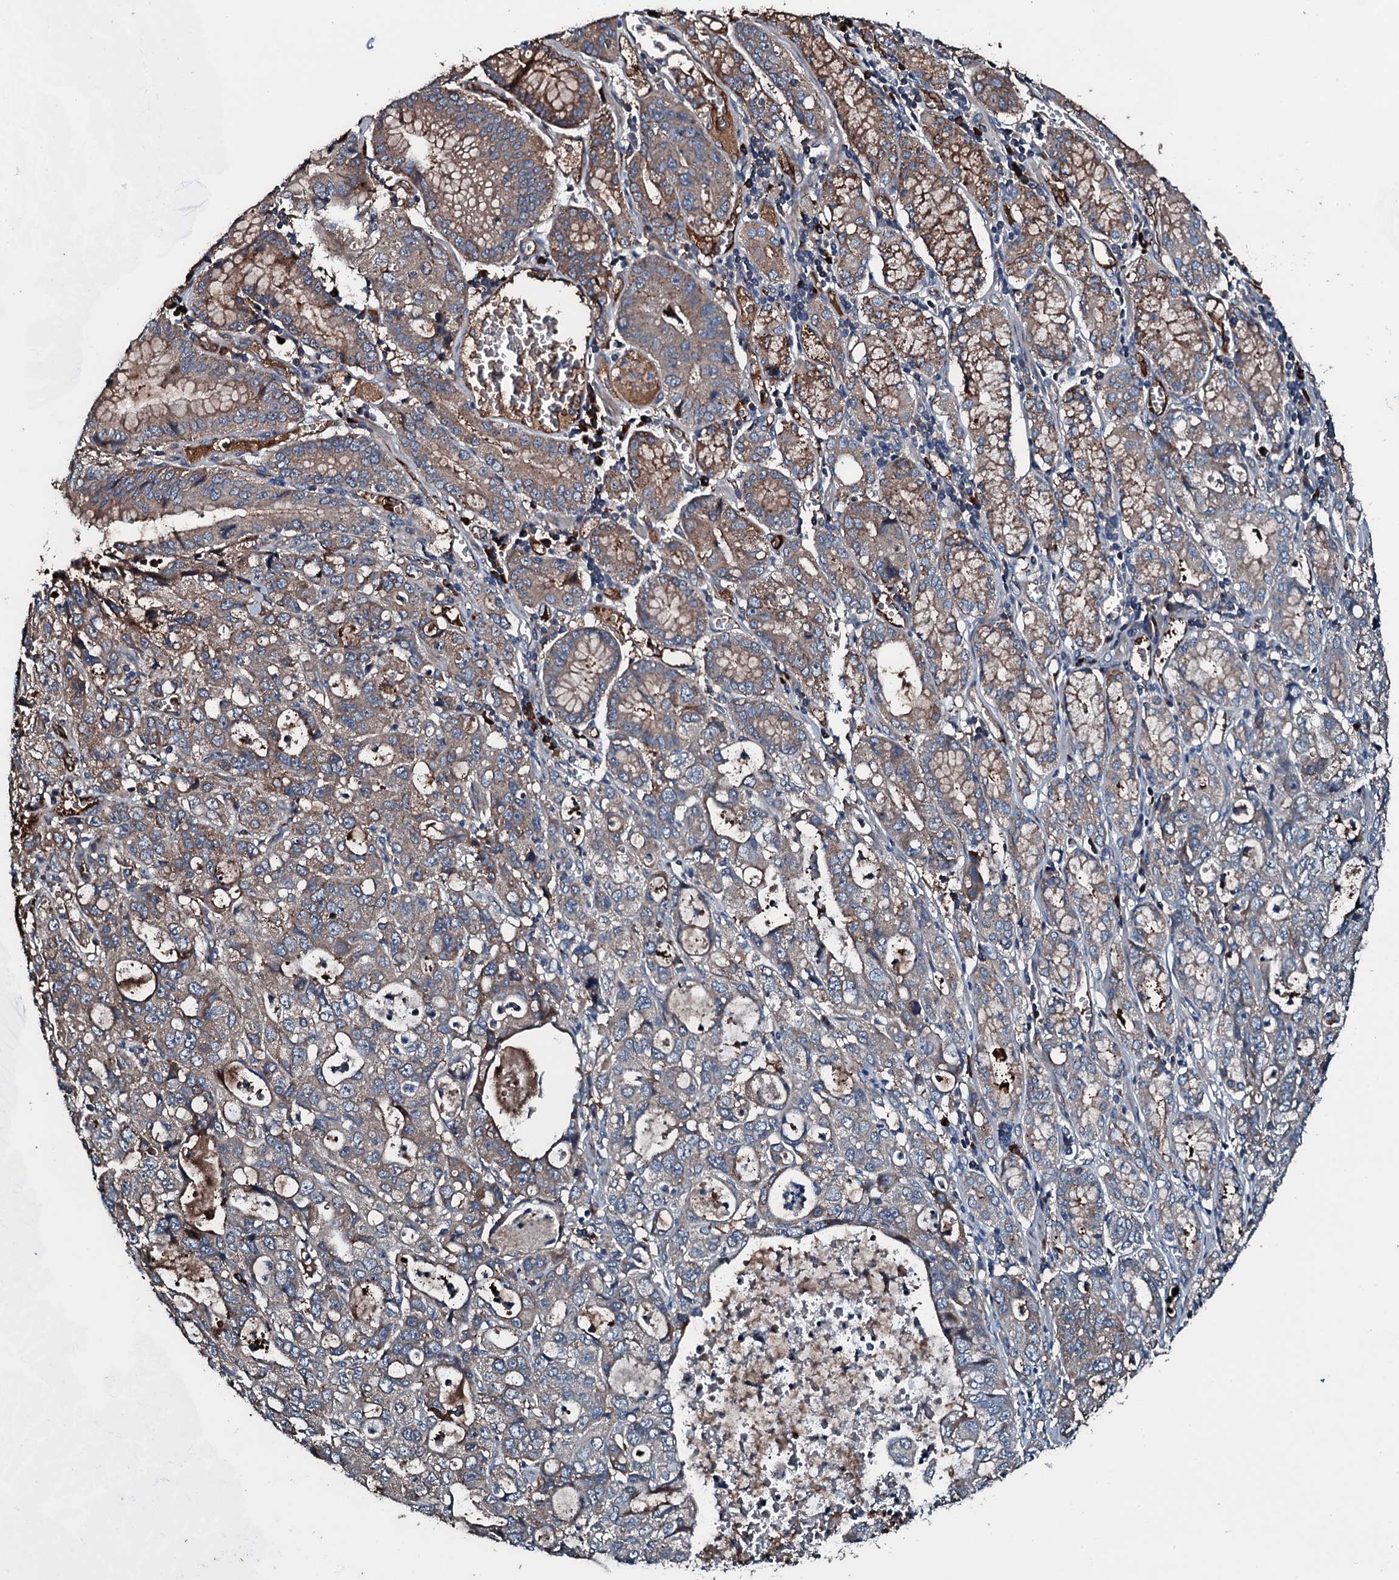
{"staining": {"intensity": "moderate", "quantity": "<25%", "location": "cytoplasmic/membranous"}, "tissue": "stomach cancer", "cell_type": "Tumor cells", "image_type": "cancer", "snomed": [{"axis": "morphology", "description": "Adenocarcinoma, NOS"}, {"axis": "topography", "description": "Stomach, upper"}], "caption": "Immunohistochemistry (IHC) image of adenocarcinoma (stomach) stained for a protein (brown), which displays low levels of moderate cytoplasmic/membranous positivity in about <25% of tumor cells.", "gene": "AARS1", "patient": {"sex": "female", "age": 52}}